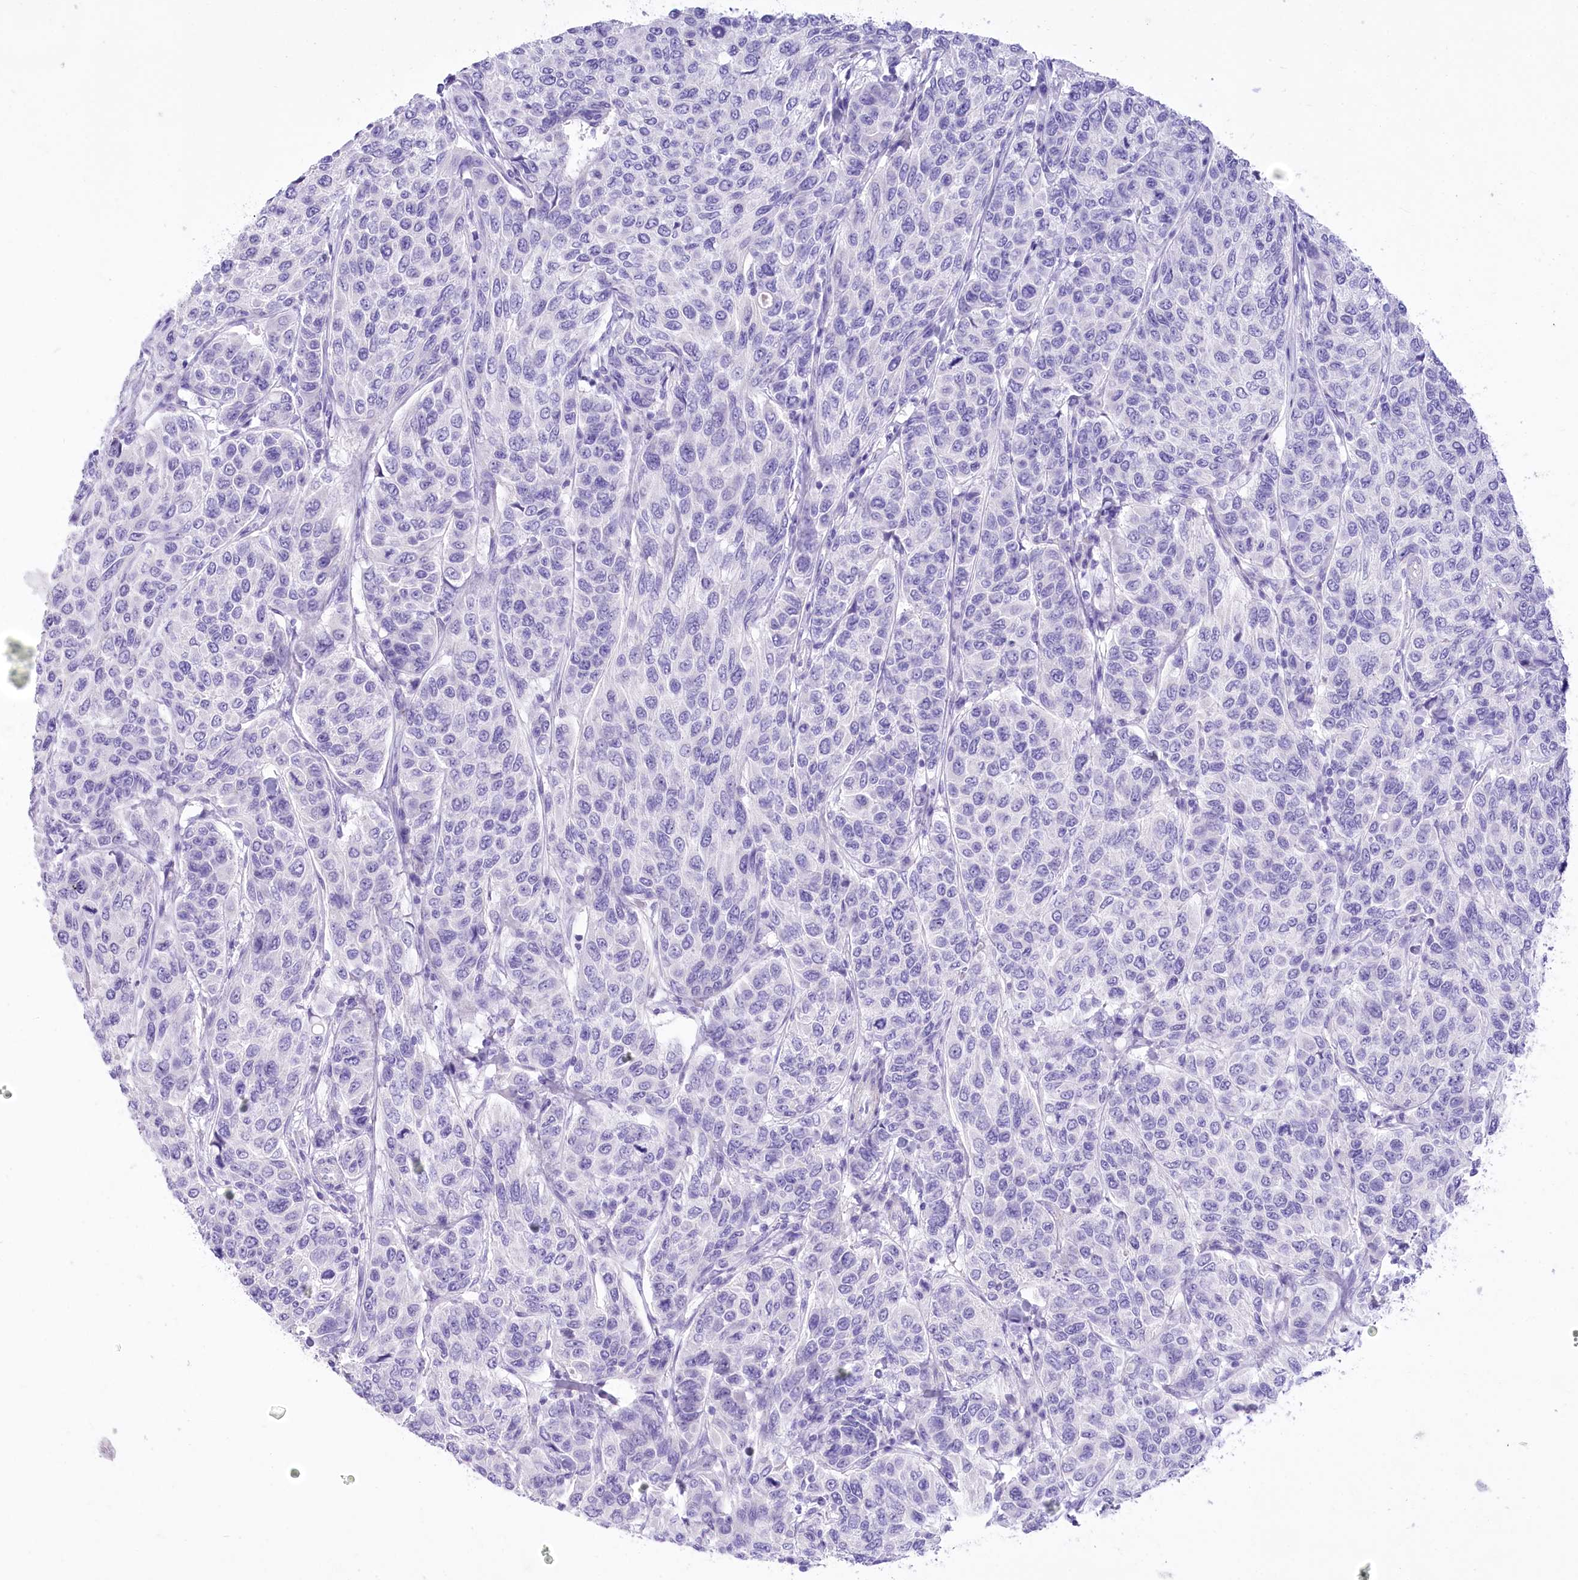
{"staining": {"intensity": "negative", "quantity": "none", "location": "none"}, "tissue": "breast cancer", "cell_type": "Tumor cells", "image_type": "cancer", "snomed": [{"axis": "morphology", "description": "Duct carcinoma"}, {"axis": "topography", "description": "Breast"}], "caption": "Immunohistochemistry (IHC) of breast cancer (invasive ductal carcinoma) exhibits no positivity in tumor cells.", "gene": "PBLD", "patient": {"sex": "female", "age": 55}}